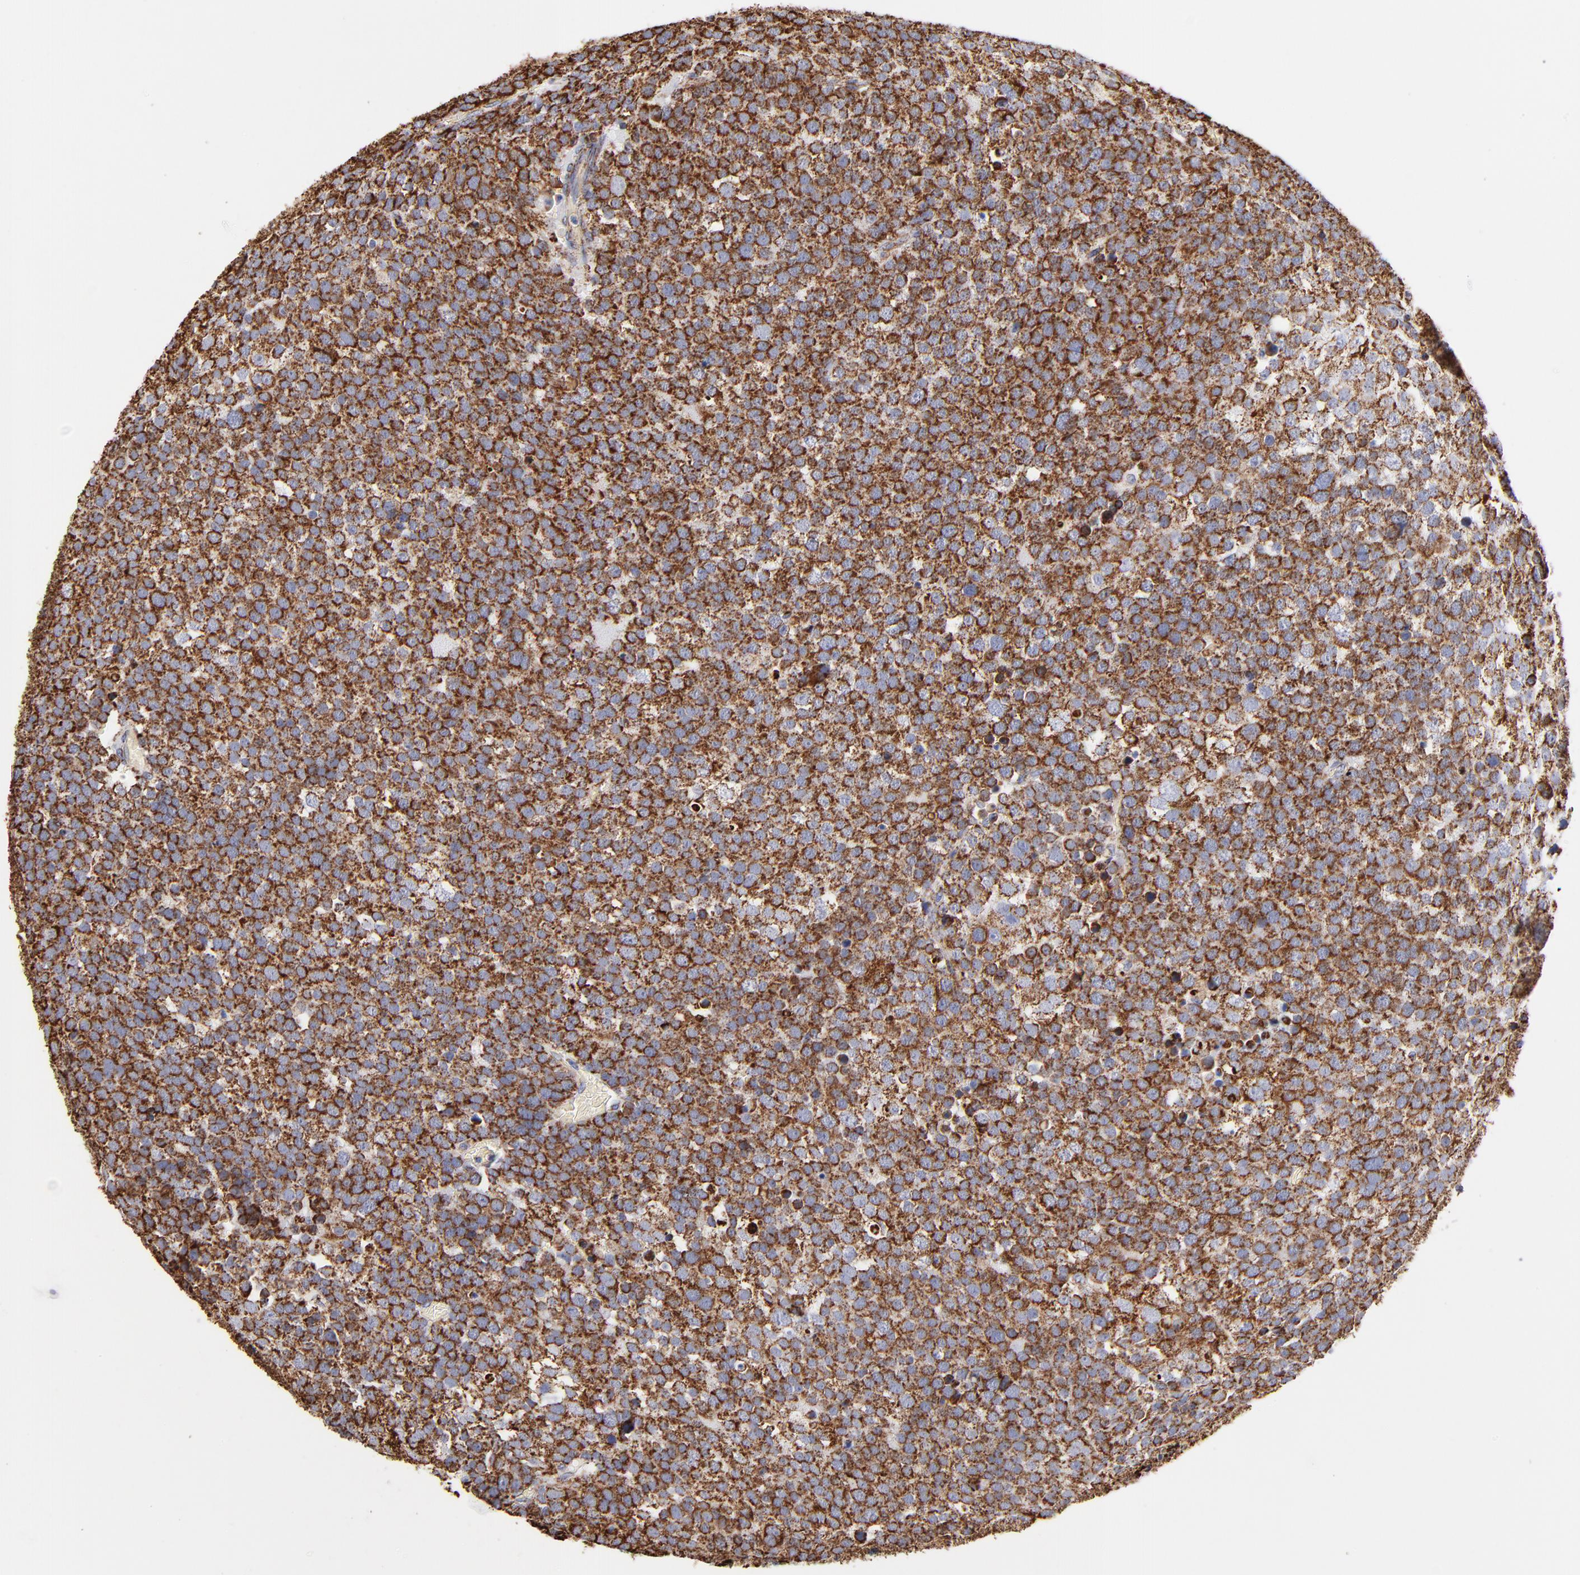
{"staining": {"intensity": "strong", "quantity": ">75%", "location": "cytoplasmic/membranous"}, "tissue": "testis cancer", "cell_type": "Tumor cells", "image_type": "cancer", "snomed": [{"axis": "morphology", "description": "Seminoma, NOS"}, {"axis": "topography", "description": "Testis"}], "caption": "The histopathology image demonstrates a brown stain indicating the presence of a protein in the cytoplasmic/membranous of tumor cells in testis seminoma.", "gene": "PHB1", "patient": {"sex": "male", "age": 71}}